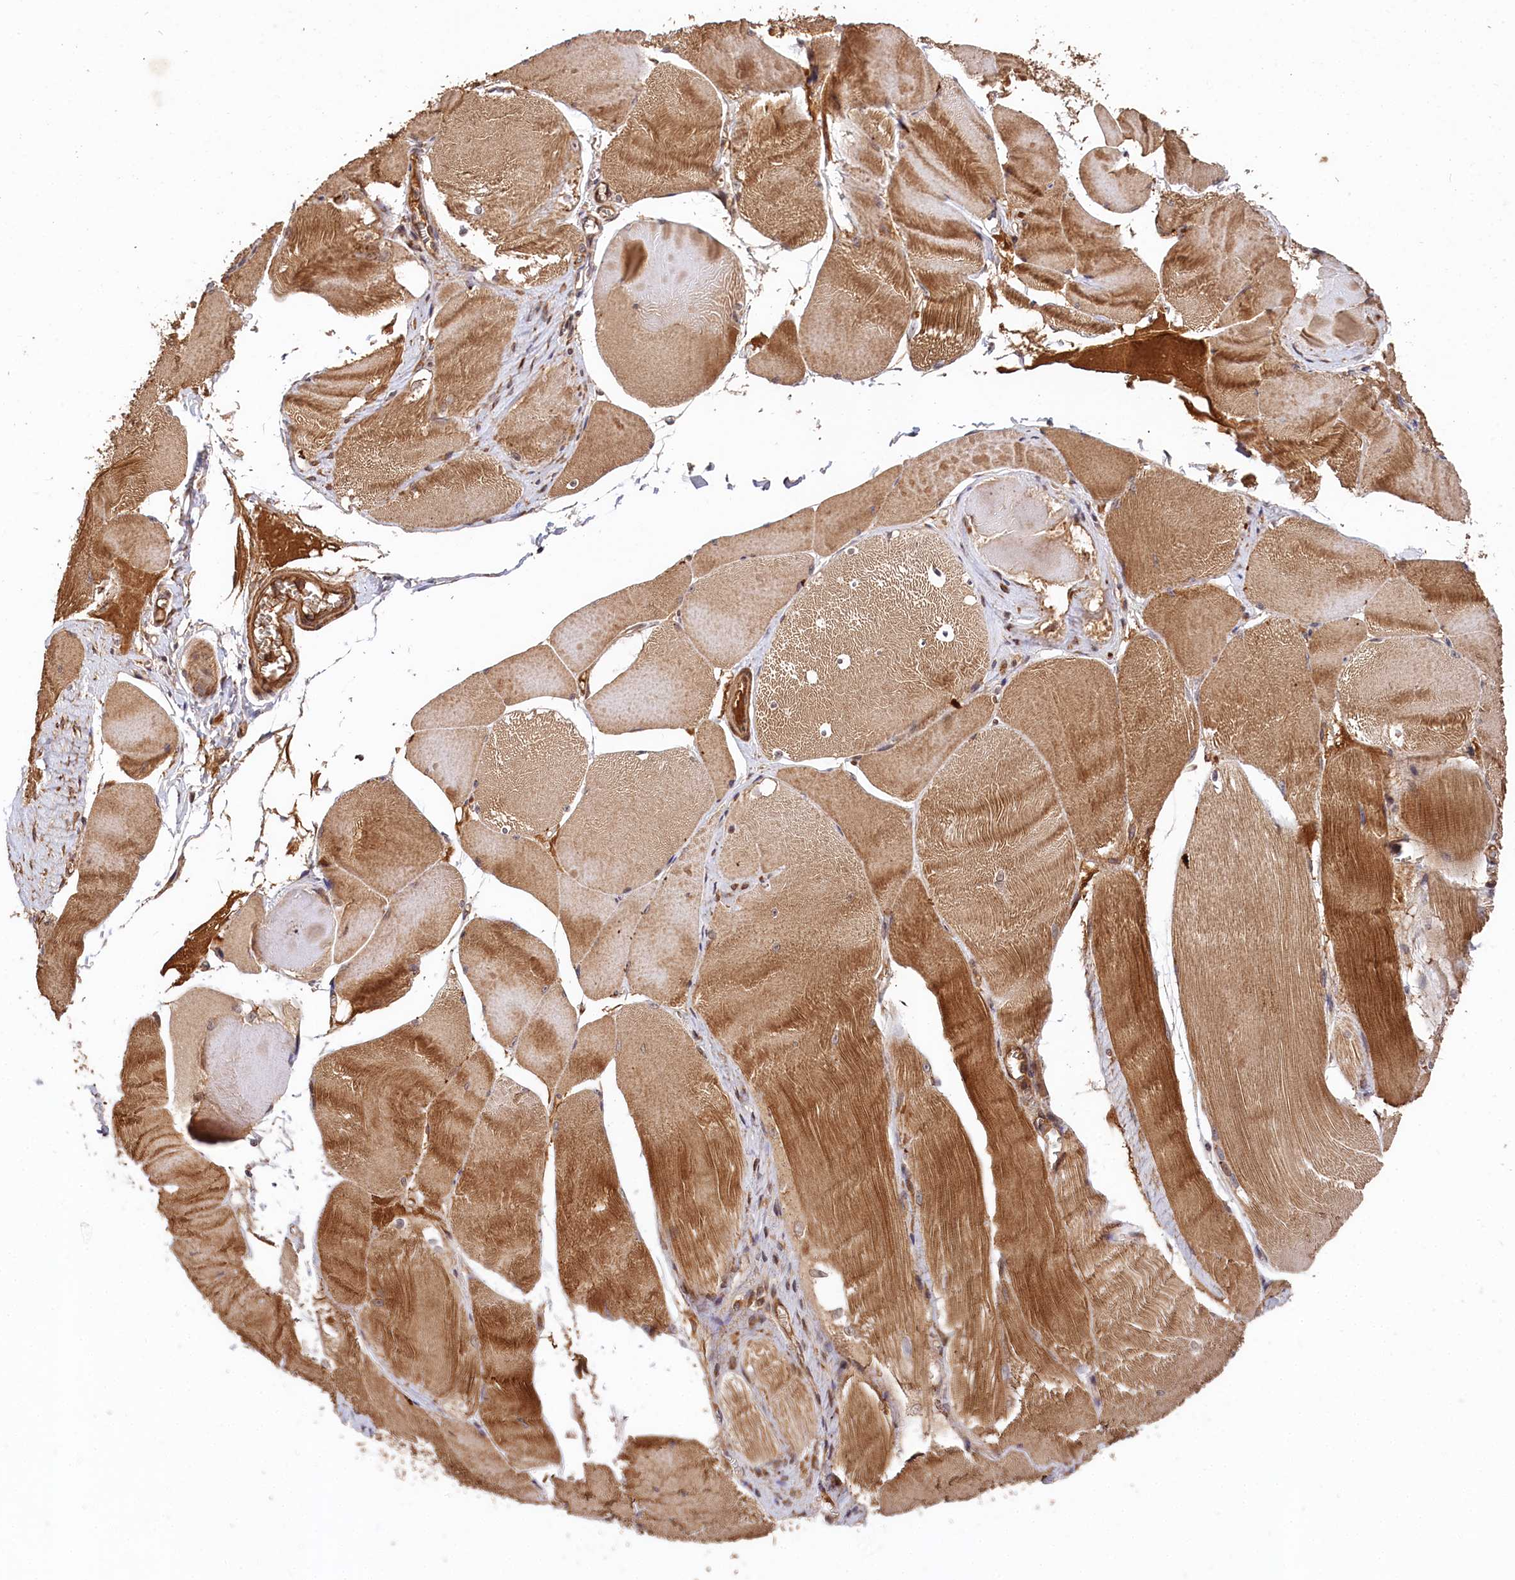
{"staining": {"intensity": "strong", "quantity": ">75%", "location": "cytoplasmic/membranous"}, "tissue": "skeletal muscle", "cell_type": "Myocytes", "image_type": "normal", "snomed": [{"axis": "morphology", "description": "Normal tissue, NOS"}, {"axis": "morphology", "description": "Basal cell carcinoma"}, {"axis": "topography", "description": "Skeletal muscle"}], "caption": "Immunohistochemical staining of normal skeletal muscle exhibits high levels of strong cytoplasmic/membranous staining in approximately >75% of myocytes.", "gene": "MCF2L2", "patient": {"sex": "female", "age": 64}}